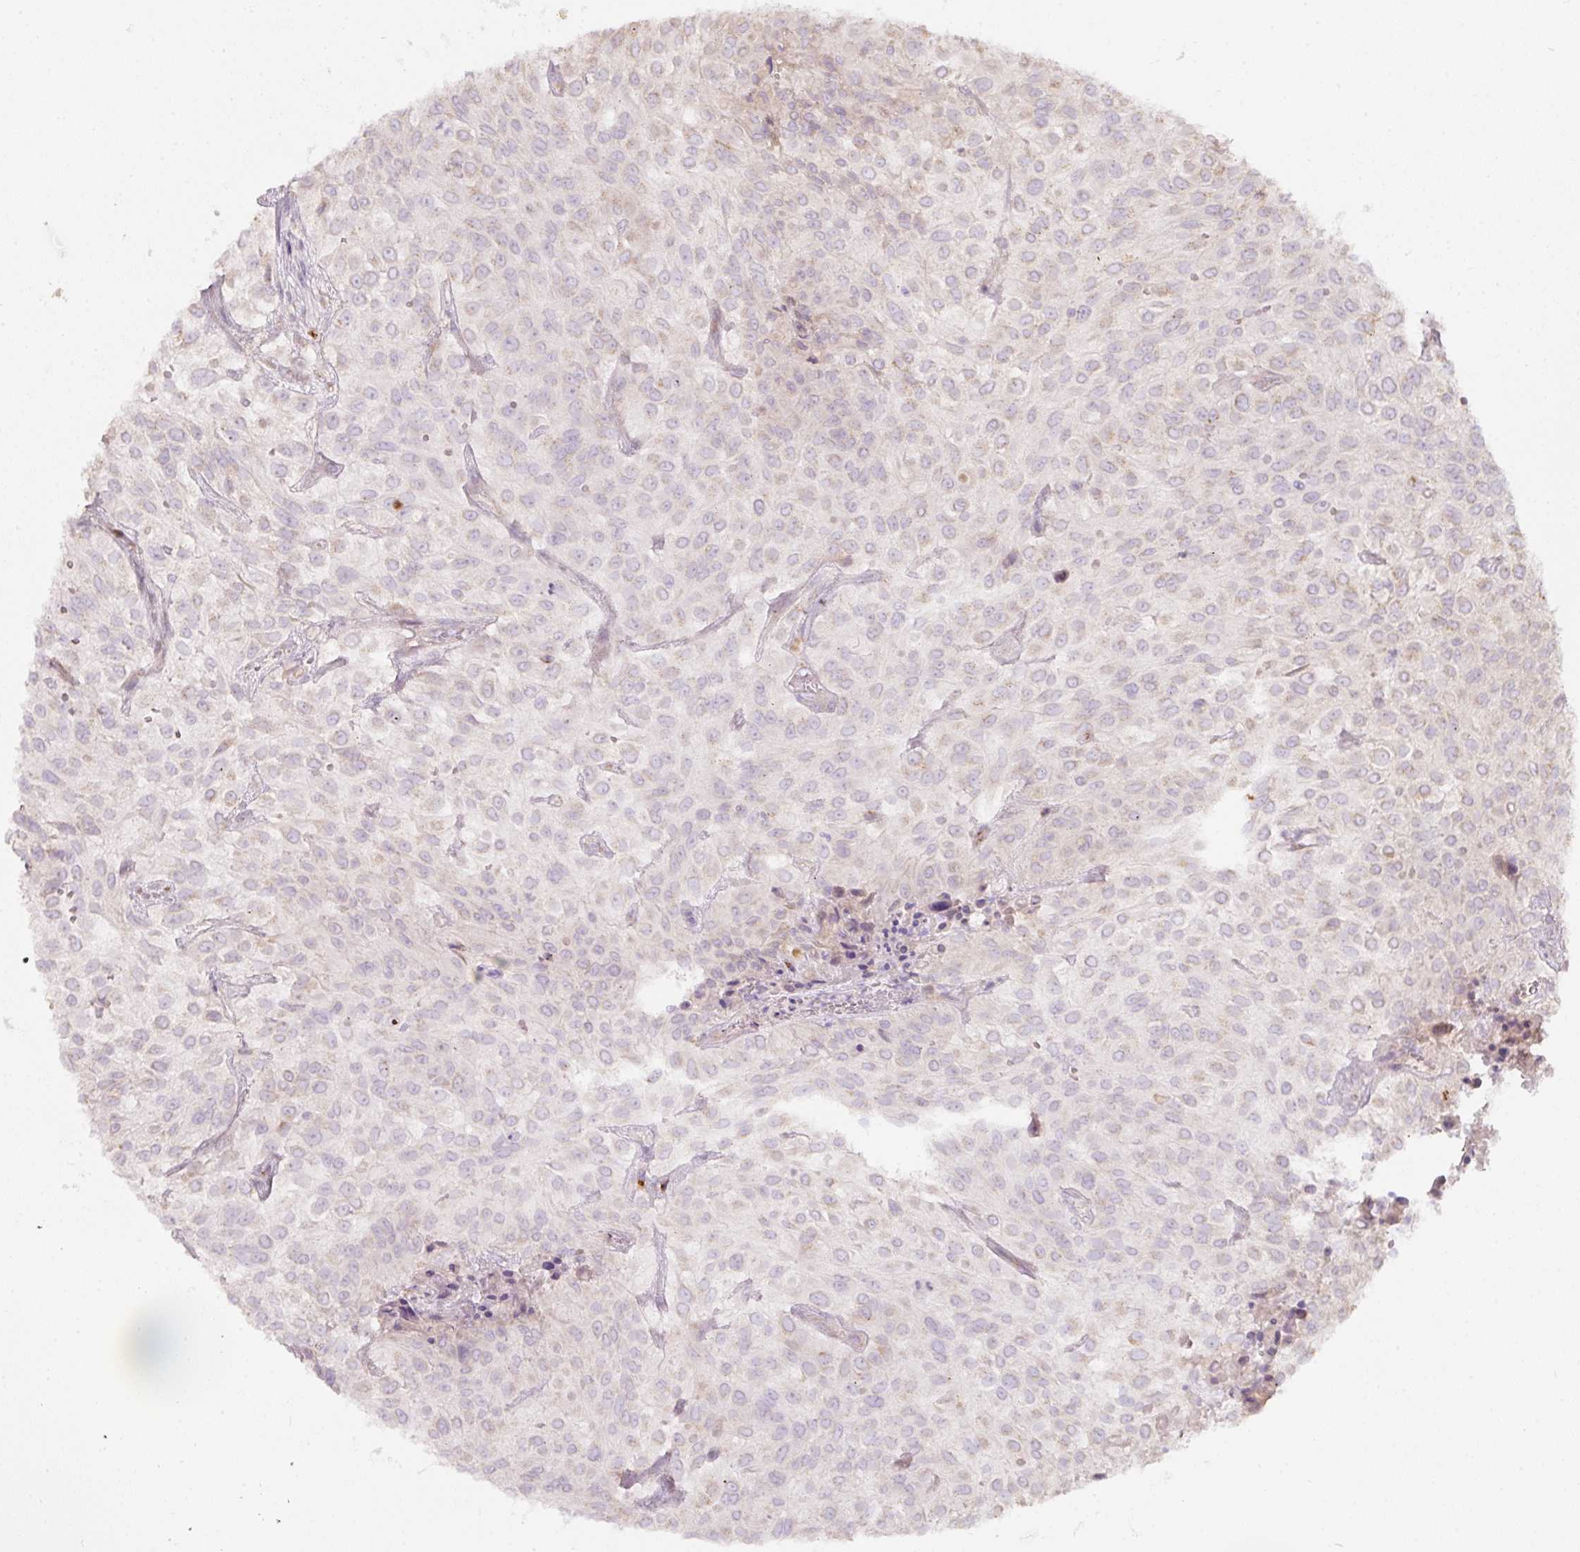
{"staining": {"intensity": "negative", "quantity": "none", "location": "none"}, "tissue": "urothelial cancer", "cell_type": "Tumor cells", "image_type": "cancer", "snomed": [{"axis": "morphology", "description": "Urothelial carcinoma, High grade"}, {"axis": "topography", "description": "Urinary bladder"}], "caption": "Tumor cells show no significant protein staining in urothelial carcinoma (high-grade).", "gene": "NBPF11", "patient": {"sex": "male", "age": 56}}